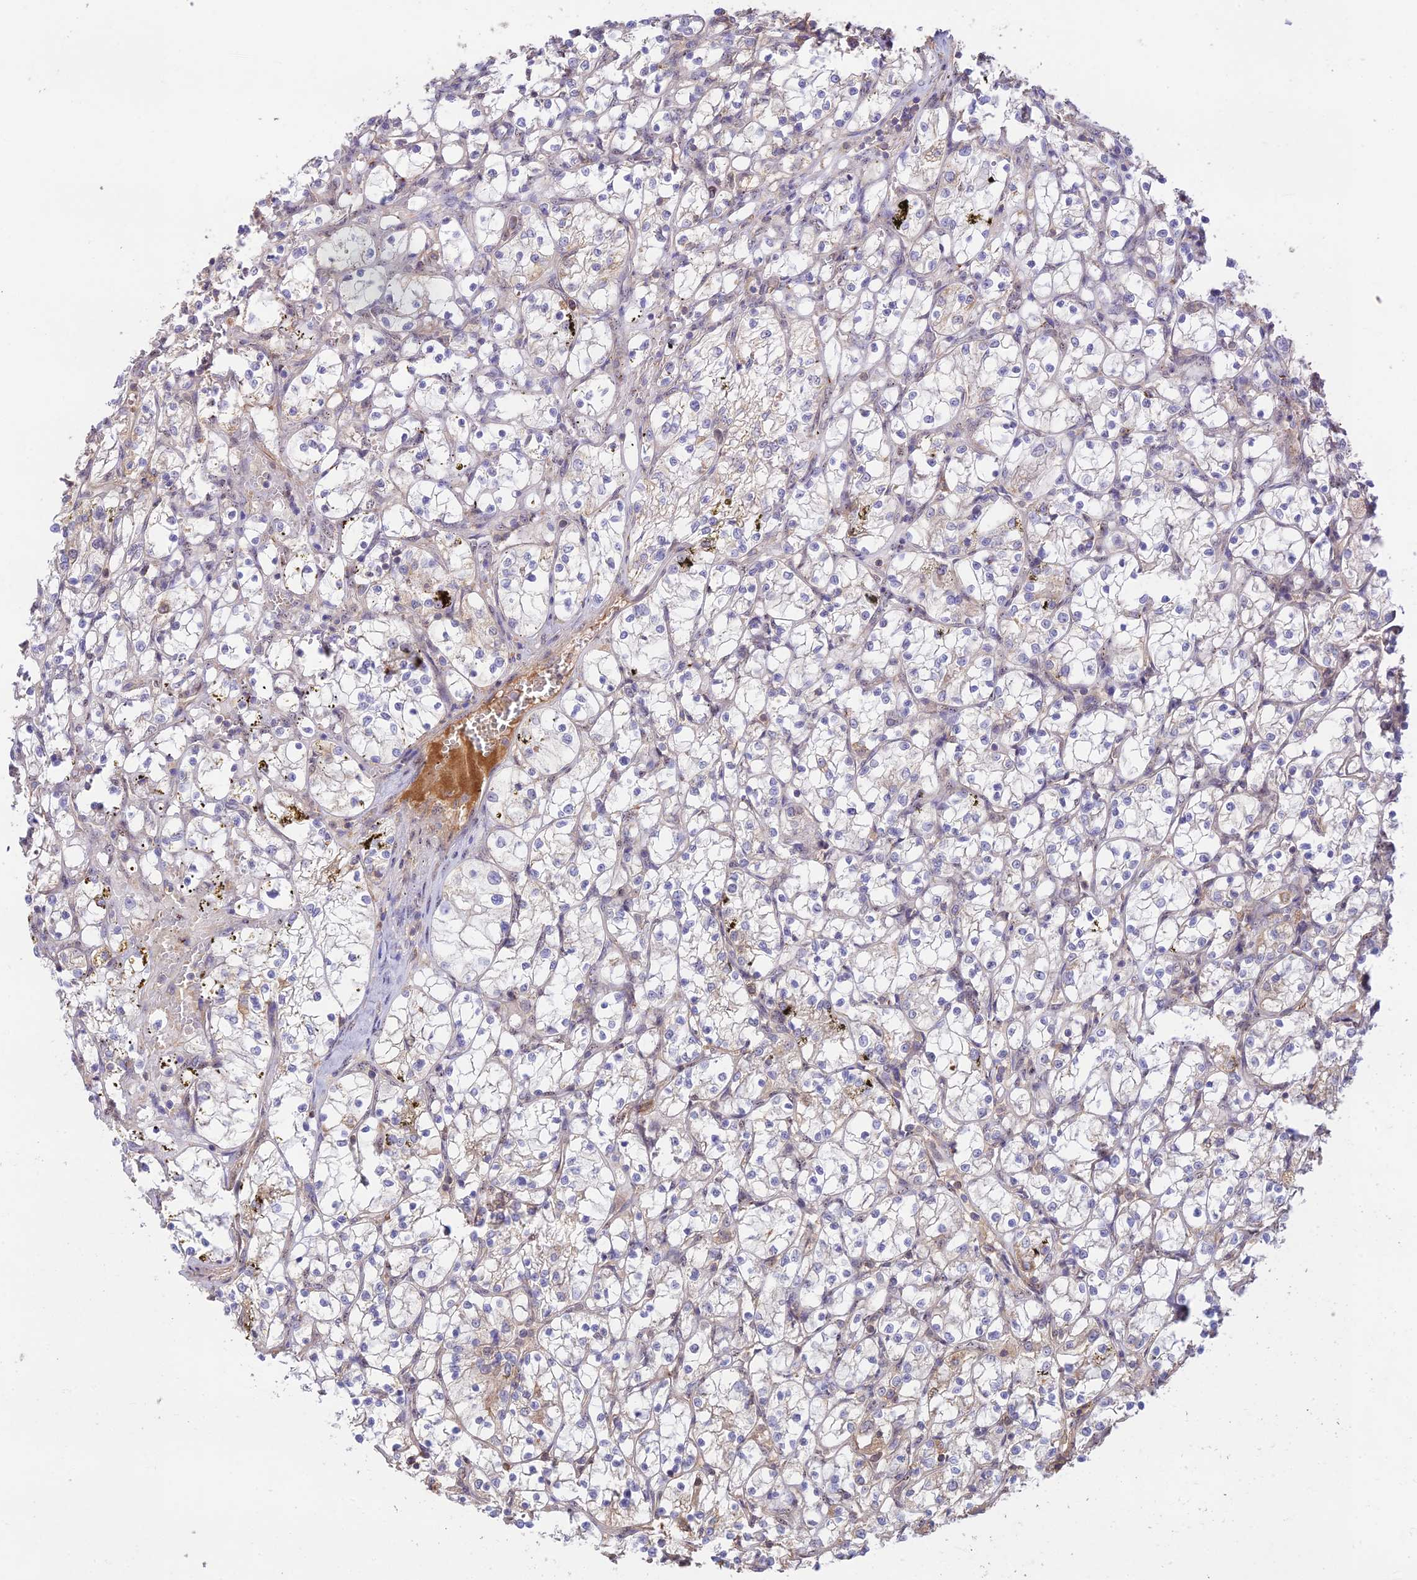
{"staining": {"intensity": "negative", "quantity": "none", "location": "none"}, "tissue": "renal cancer", "cell_type": "Tumor cells", "image_type": "cancer", "snomed": [{"axis": "morphology", "description": "Adenocarcinoma, NOS"}, {"axis": "topography", "description": "Kidney"}], "caption": "Immunohistochemical staining of human adenocarcinoma (renal) demonstrates no significant staining in tumor cells.", "gene": "CLCF1", "patient": {"sex": "female", "age": 69}}